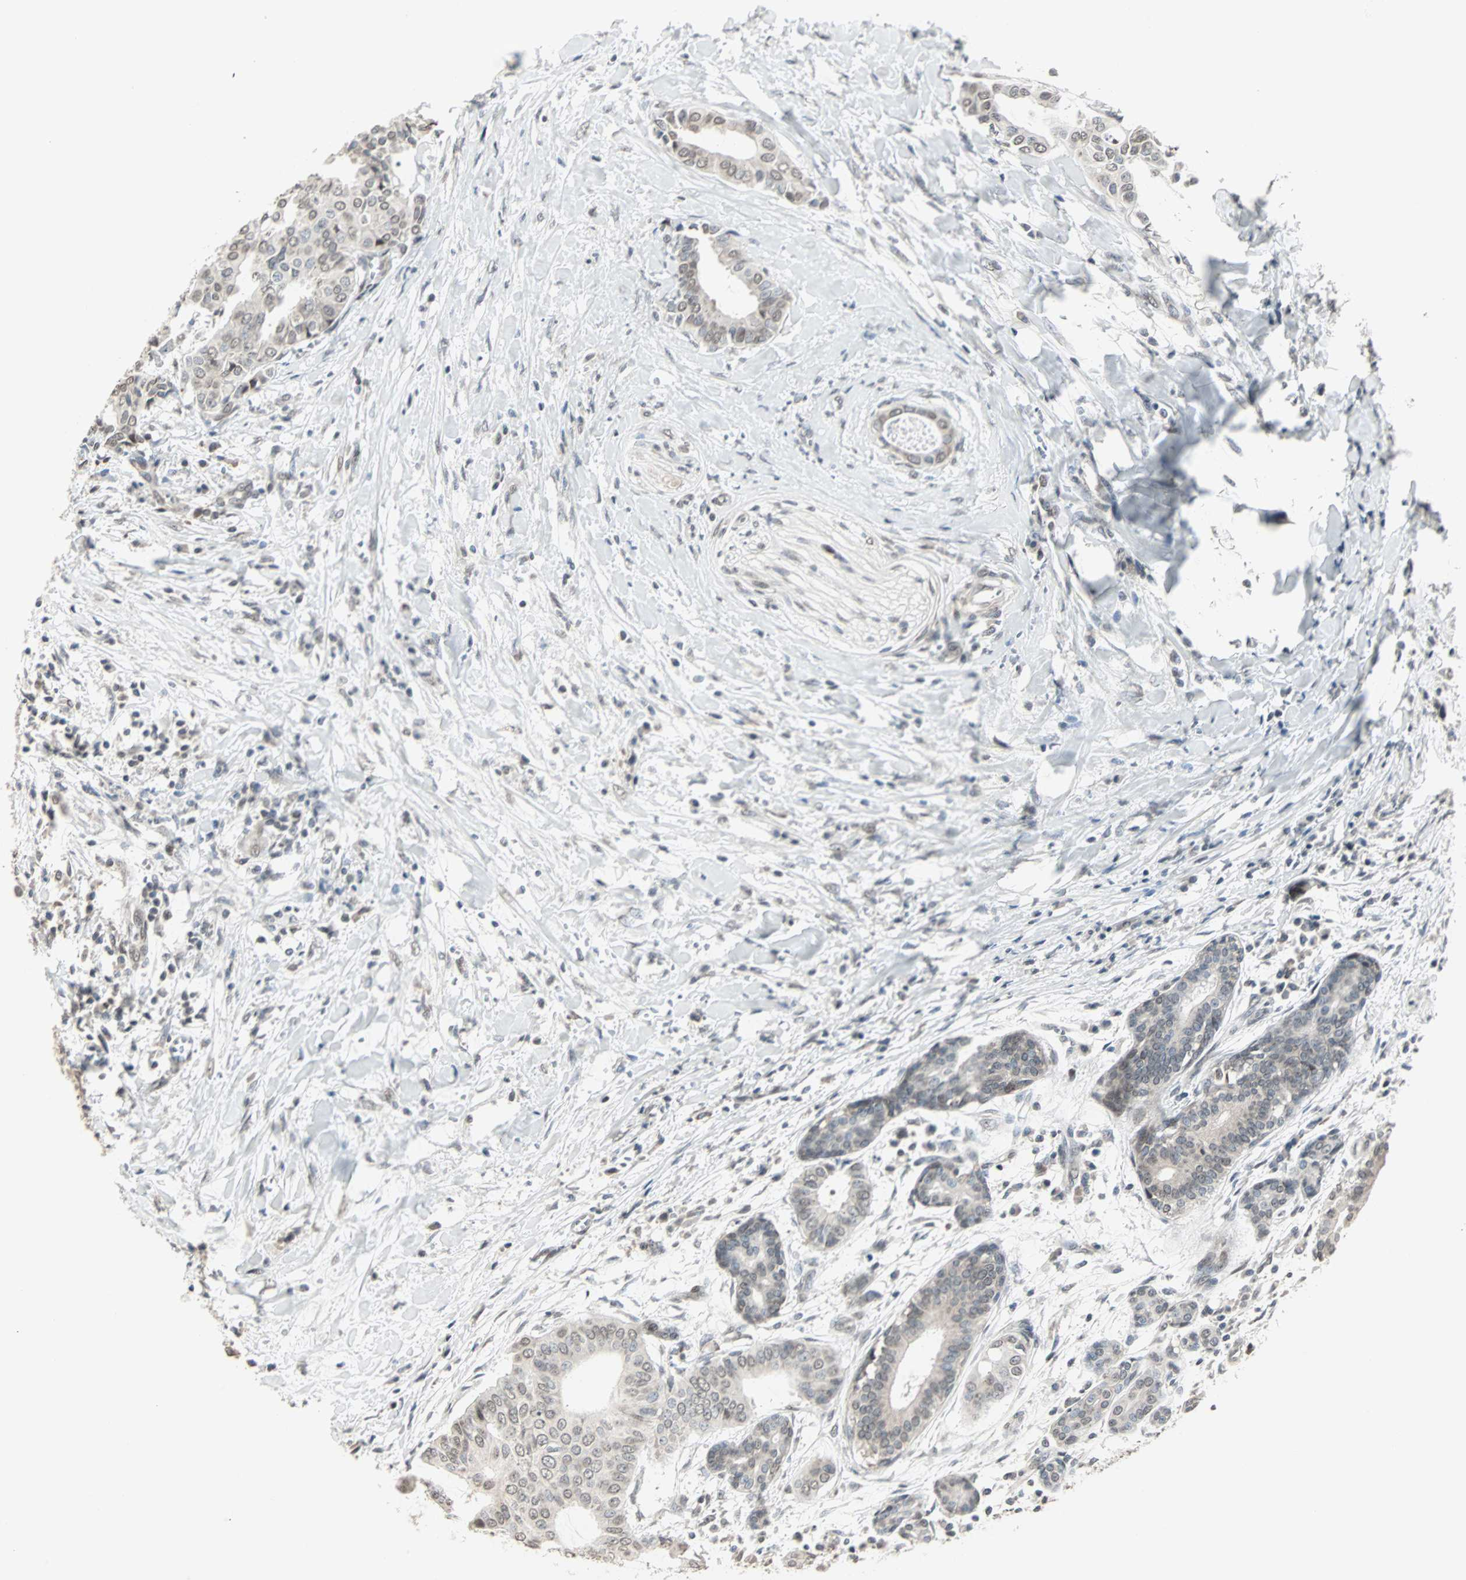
{"staining": {"intensity": "weak", "quantity": "25%-75%", "location": "cytoplasmic/membranous,nuclear"}, "tissue": "head and neck cancer", "cell_type": "Tumor cells", "image_type": "cancer", "snomed": [{"axis": "morphology", "description": "Adenocarcinoma, NOS"}, {"axis": "topography", "description": "Salivary gland"}, {"axis": "topography", "description": "Head-Neck"}], "caption": "Human head and neck cancer stained with a protein marker exhibits weak staining in tumor cells.", "gene": "CBLC", "patient": {"sex": "female", "age": 59}}